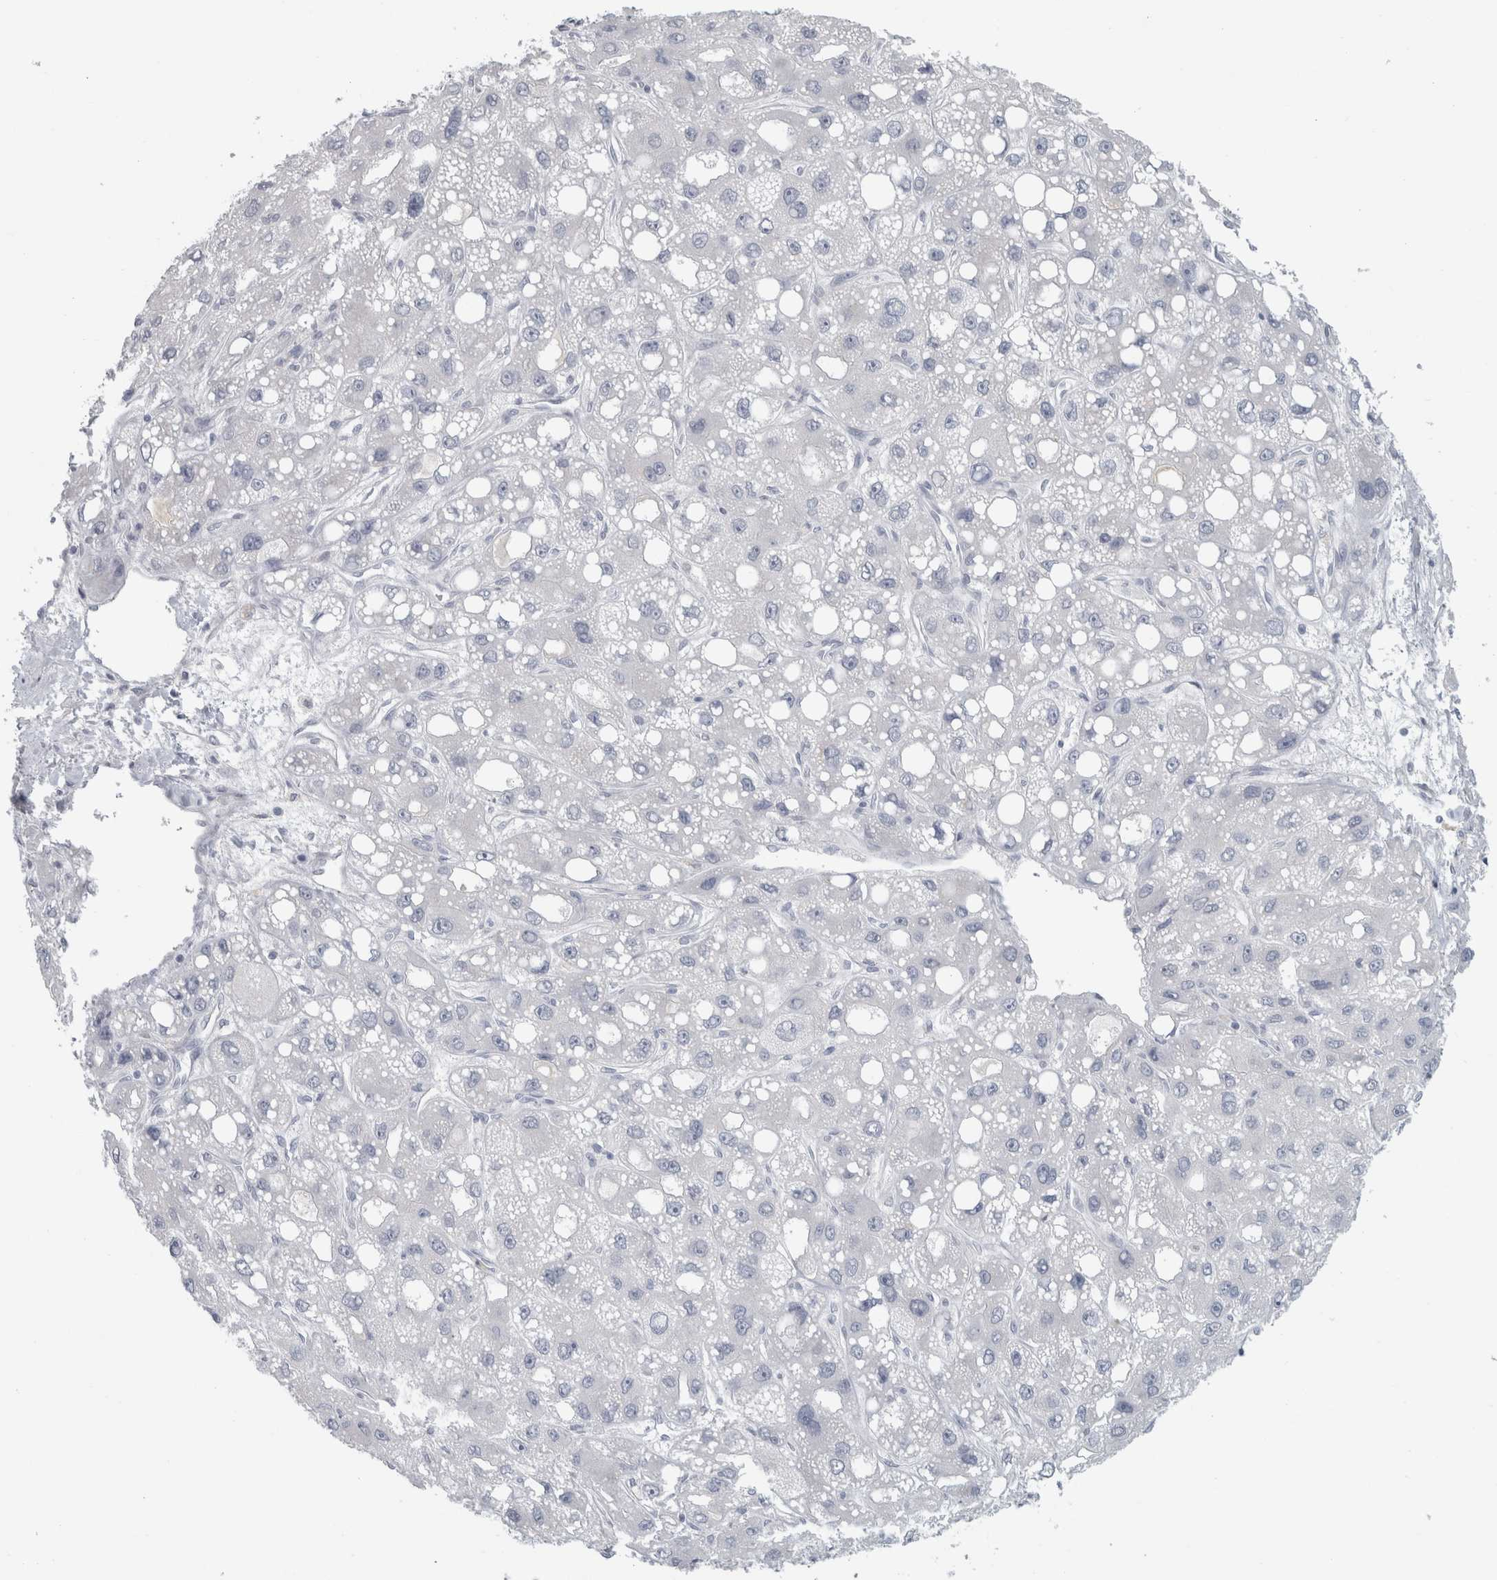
{"staining": {"intensity": "negative", "quantity": "none", "location": "none"}, "tissue": "liver cancer", "cell_type": "Tumor cells", "image_type": "cancer", "snomed": [{"axis": "morphology", "description": "Carcinoma, Hepatocellular, NOS"}, {"axis": "topography", "description": "Liver"}], "caption": "This micrograph is of liver hepatocellular carcinoma stained with immunohistochemistry to label a protein in brown with the nuclei are counter-stained blue. There is no positivity in tumor cells.", "gene": "CPE", "patient": {"sex": "male", "age": 55}}